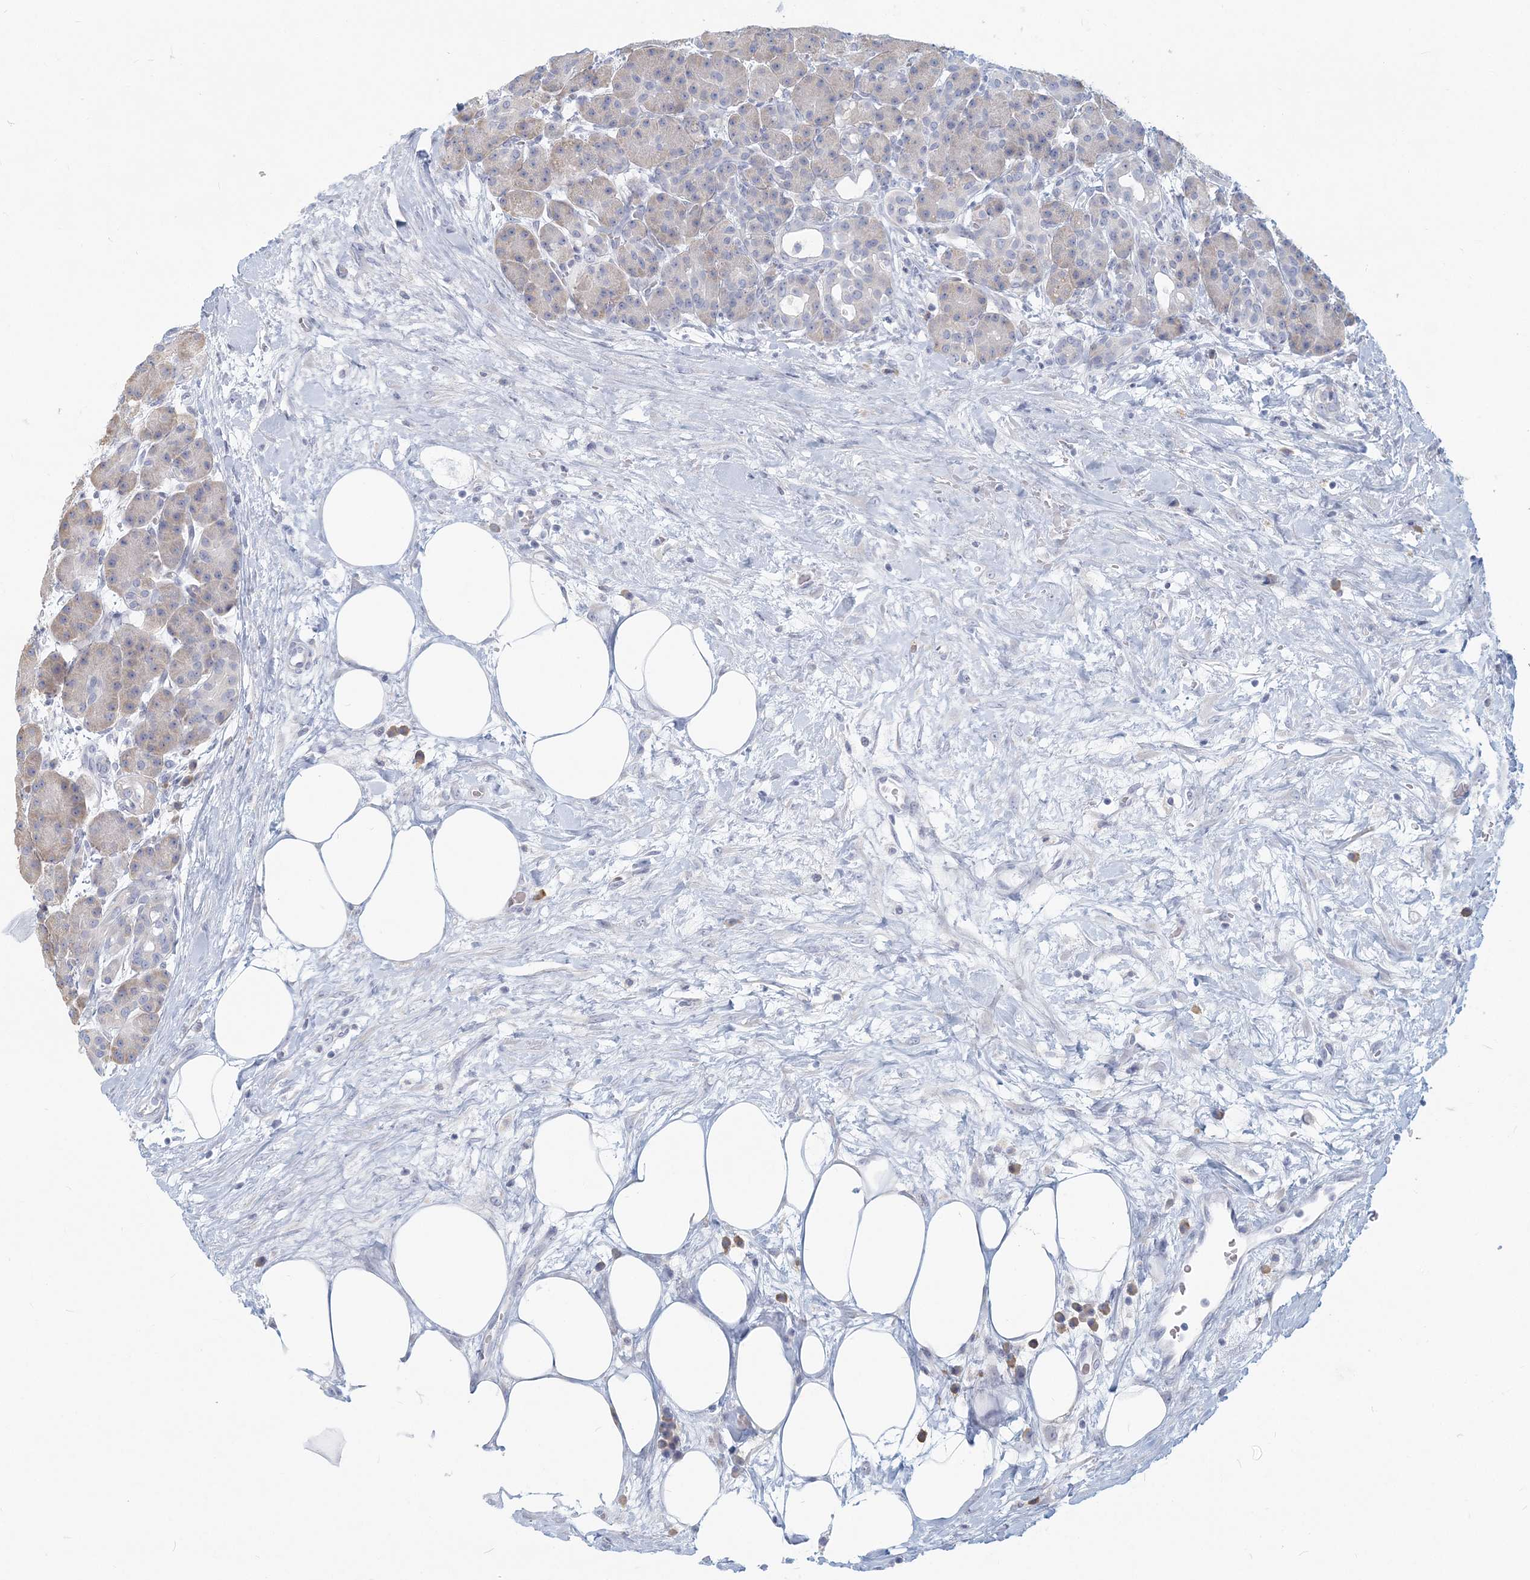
{"staining": {"intensity": "weak", "quantity": "<25%", "location": "cytoplasmic/membranous"}, "tissue": "pancreas", "cell_type": "Exocrine glandular cells", "image_type": "normal", "snomed": [{"axis": "morphology", "description": "Normal tissue, NOS"}, {"axis": "topography", "description": "Pancreas"}], "caption": "The micrograph shows no staining of exocrine glandular cells in benign pancreas.", "gene": "CSN1S1", "patient": {"sex": "male", "age": 63}}